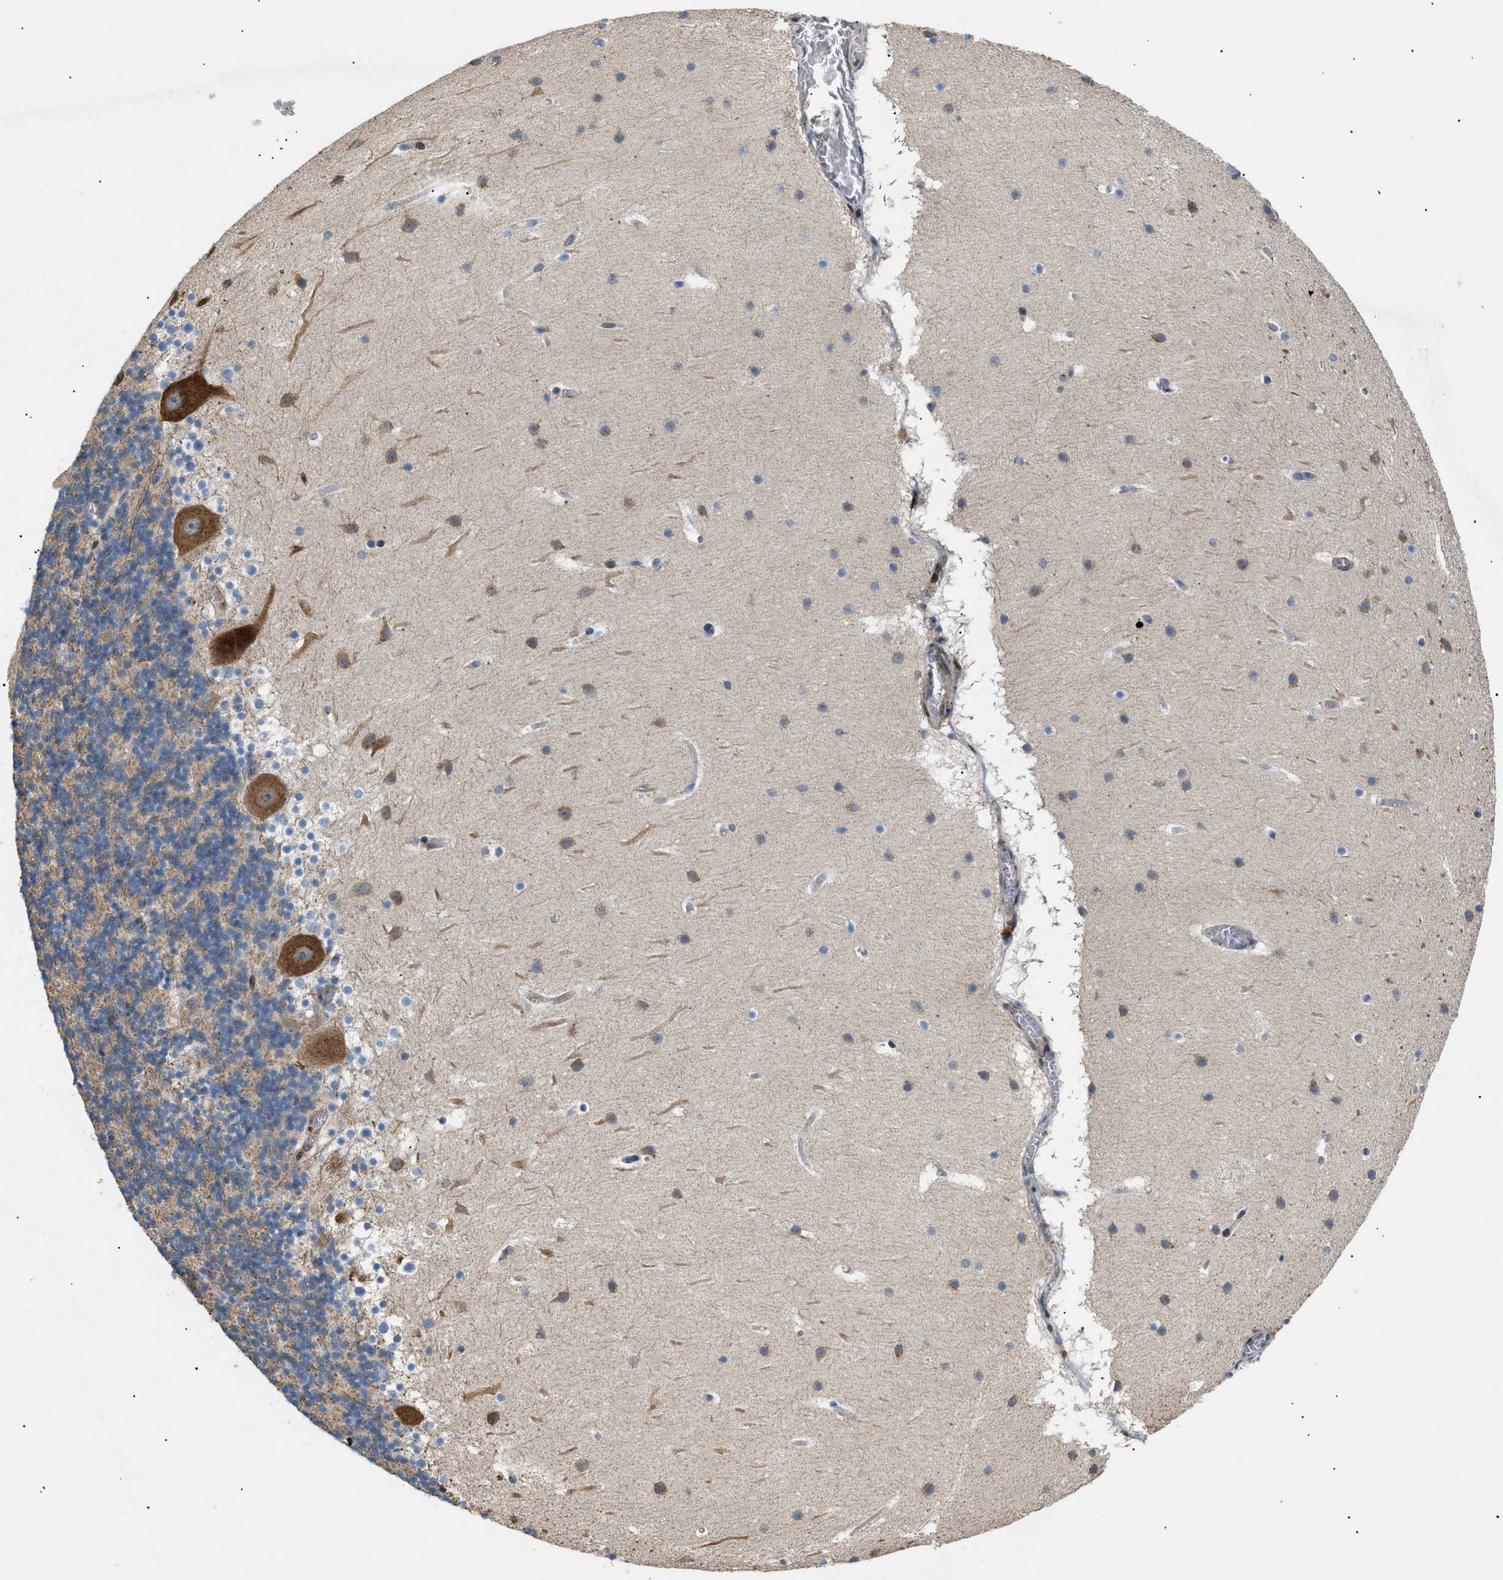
{"staining": {"intensity": "moderate", "quantity": "25%-75%", "location": "cytoplasmic/membranous"}, "tissue": "cerebellum", "cell_type": "Cells in granular layer", "image_type": "normal", "snomed": [{"axis": "morphology", "description": "Normal tissue, NOS"}, {"axis": "topography", "description": "Cerebellum"}], "caption": "A high-resolution photomicrograph shows IHC staining of normal cerebellum, which reveals moderate cytoplasmic/membranous positivity in about 25%-75% of cells in granular layer.", "gene": "LYSMD3", "patient": {"sex": "male", "age": 45}}